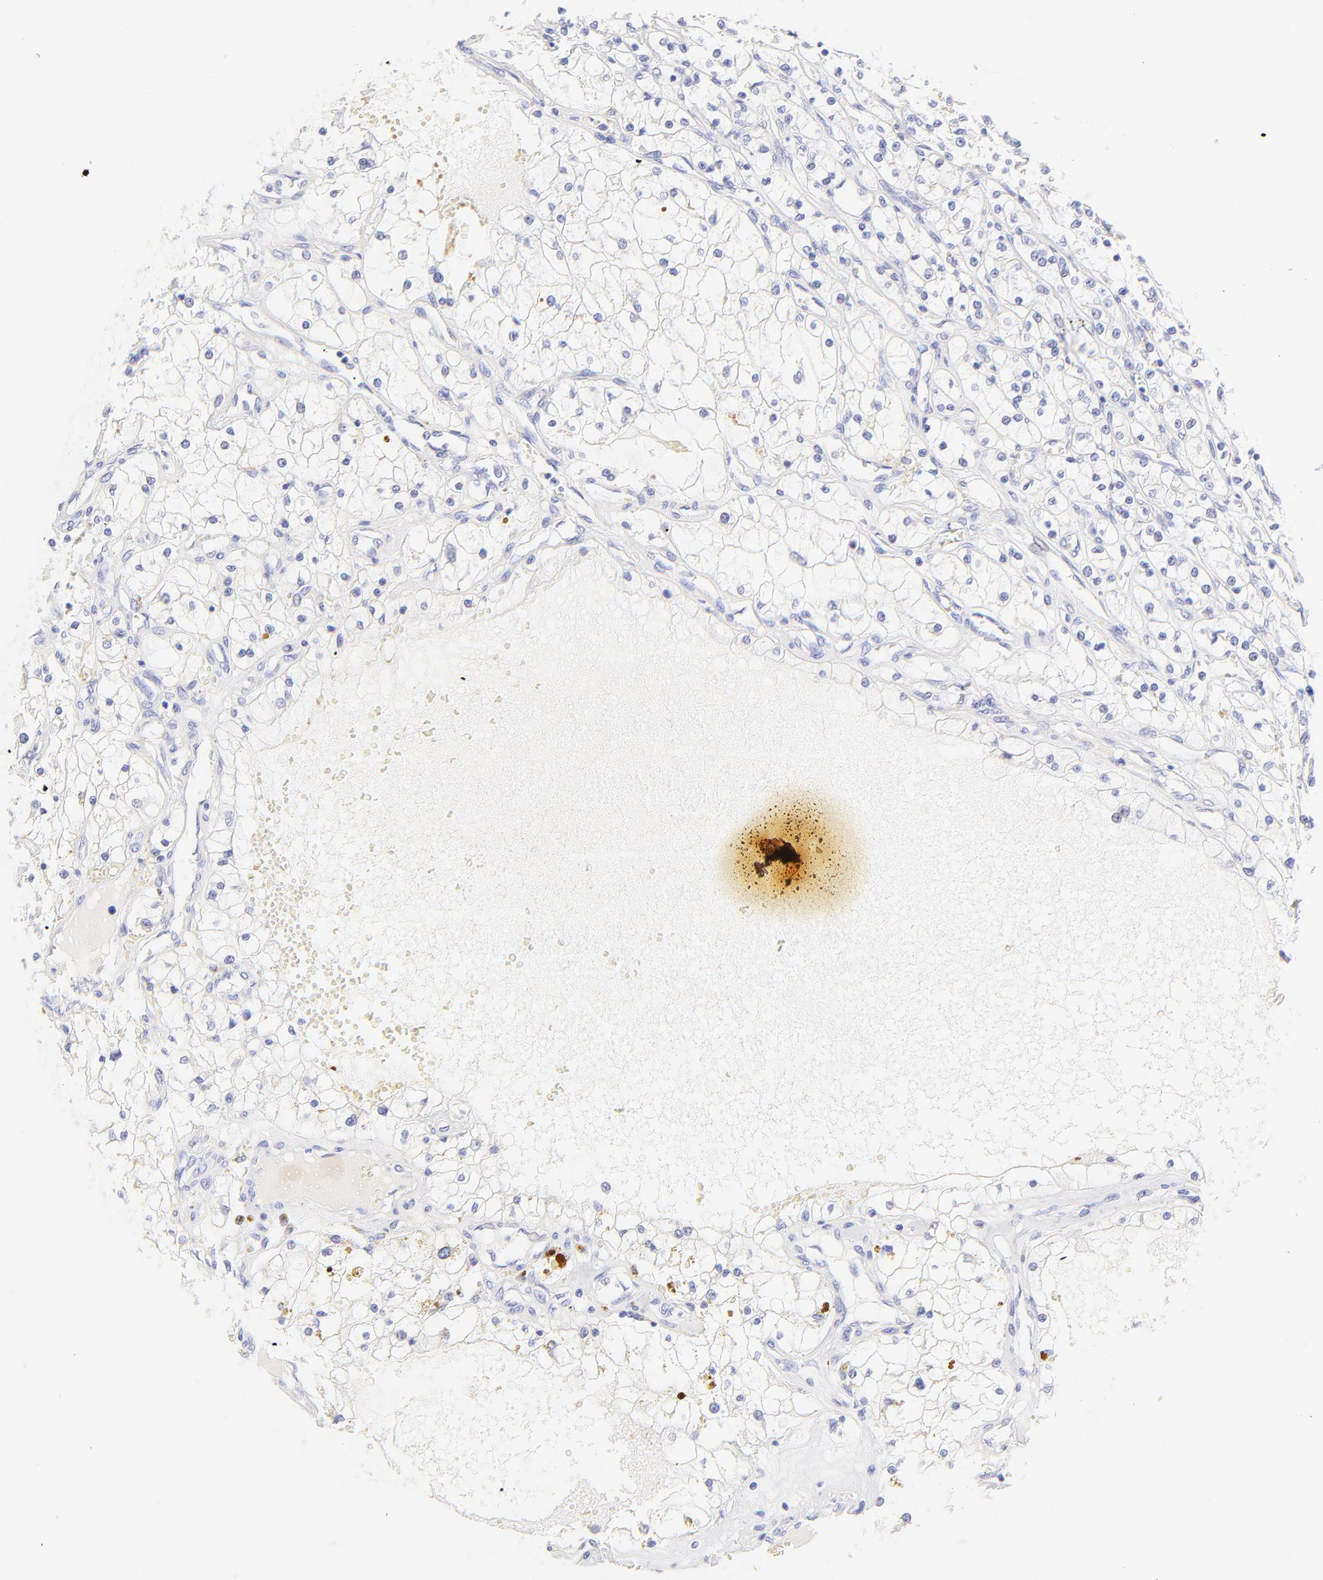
{"staining": {"intensity": "negative", "quantity": "none", "location": "none"}, "tissue": "renal cancer", "cell_type": "Tumor cells", "image_type": "cancer", "snomed": [{"axis": "morphology", "description": "Adenocarcinoma, NOS"}, {"axis": "topography", "description": "Kidney"}], "caption": "Photomicrograph shows no significant protein expression in tumor cells of renal adenocarcinoma.", "gene": "FRMPD3", "patient": {"sex": "male", "age": 61}}